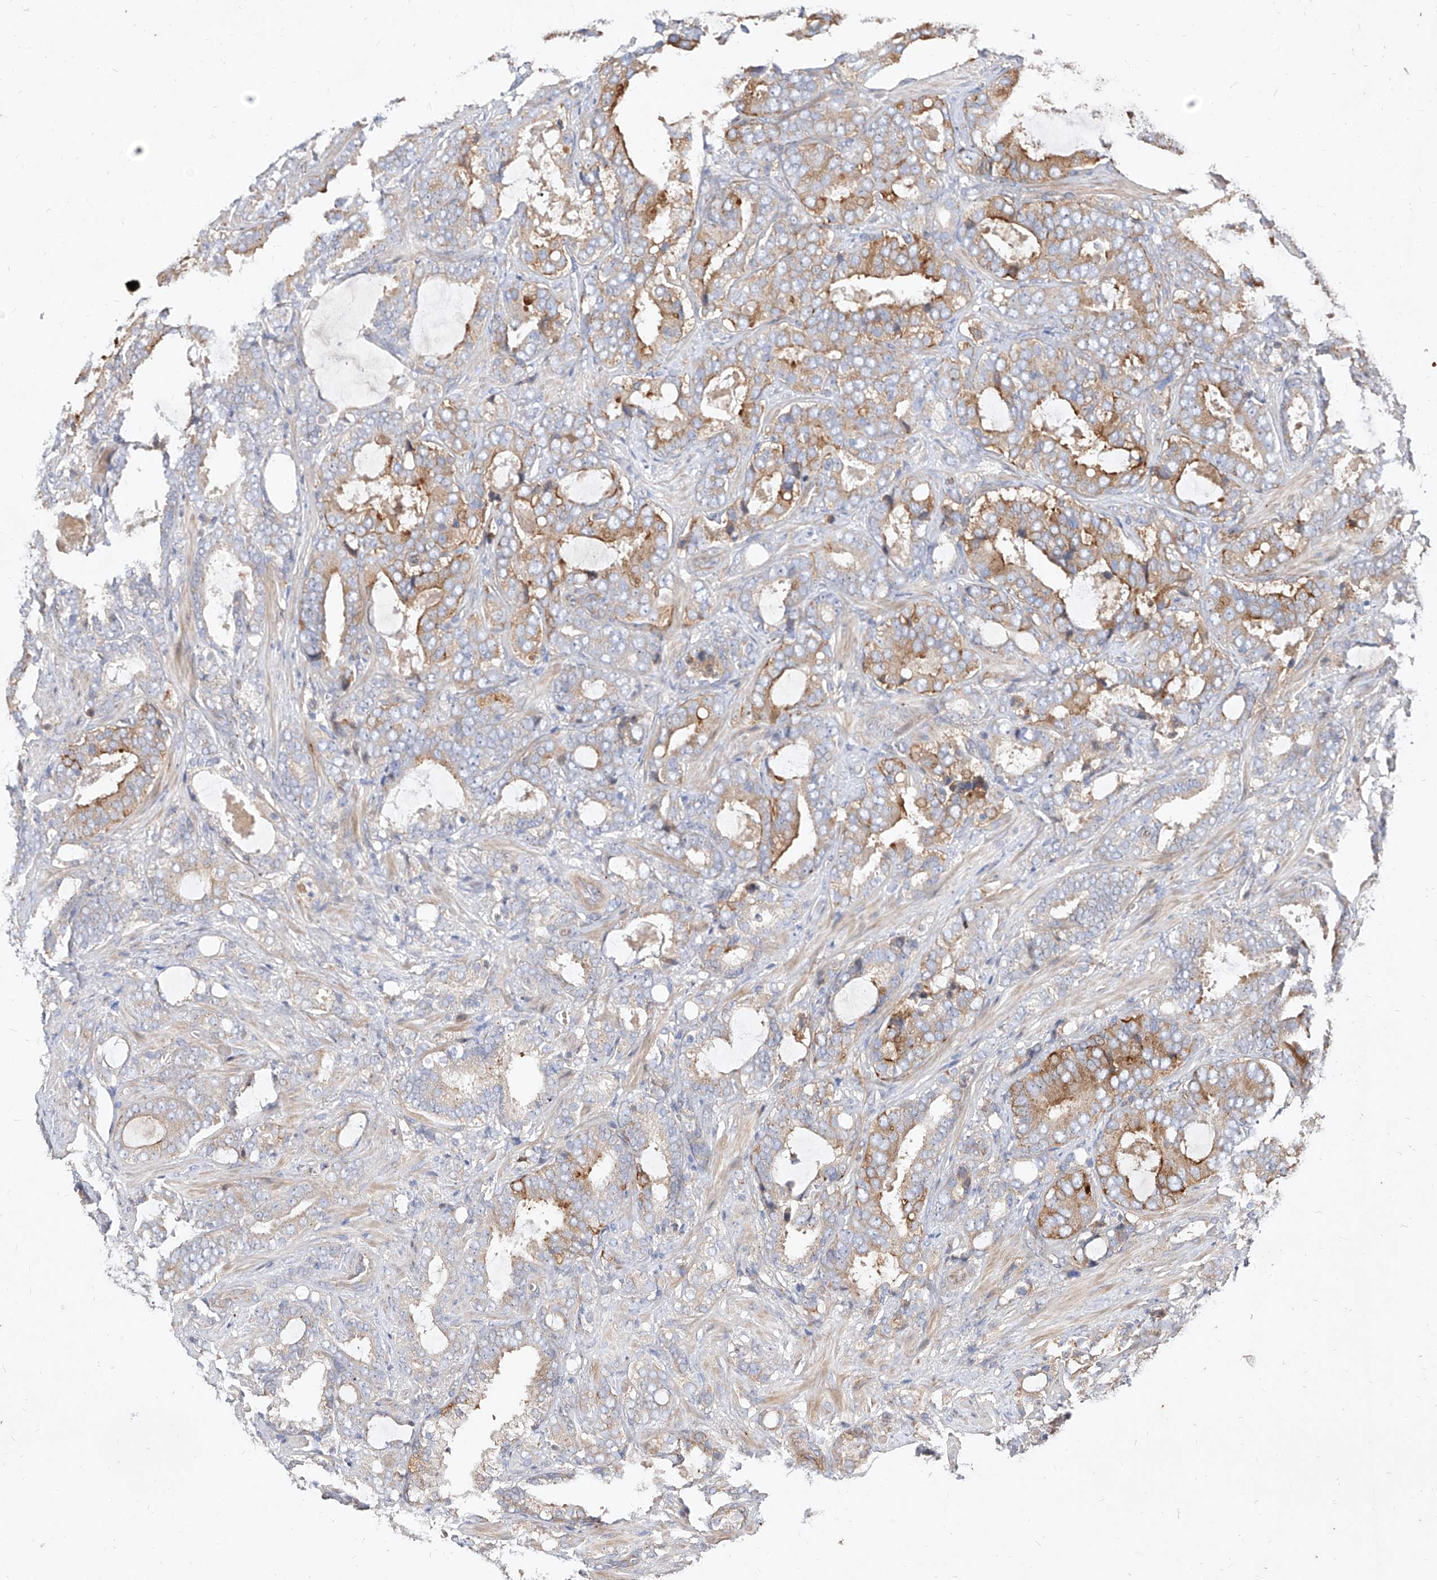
{"staining": {"intensity": "moderate", "quantity": "<25%", "location": "cytoplasmic/membranous"}, "tissue": "prostate cancer", "cell_type": "Tumor cells", "image_type": "cancer", "snomed": [{"axis": "morphology", "description": "Adenocarcinoma, High grade"}, {"axis": "topography", "description": "Prostate and seminal vesicle, NOS"}], "caption": "Moderate cytoplasmic/membranous staining for a protein is seen in about <25% of tumor cells of prostate adenocarcinoma (high-grade) using immunohistochemistry.", "gene": "DIRAS3", "patient": {"sex": "male", "age": 67}}